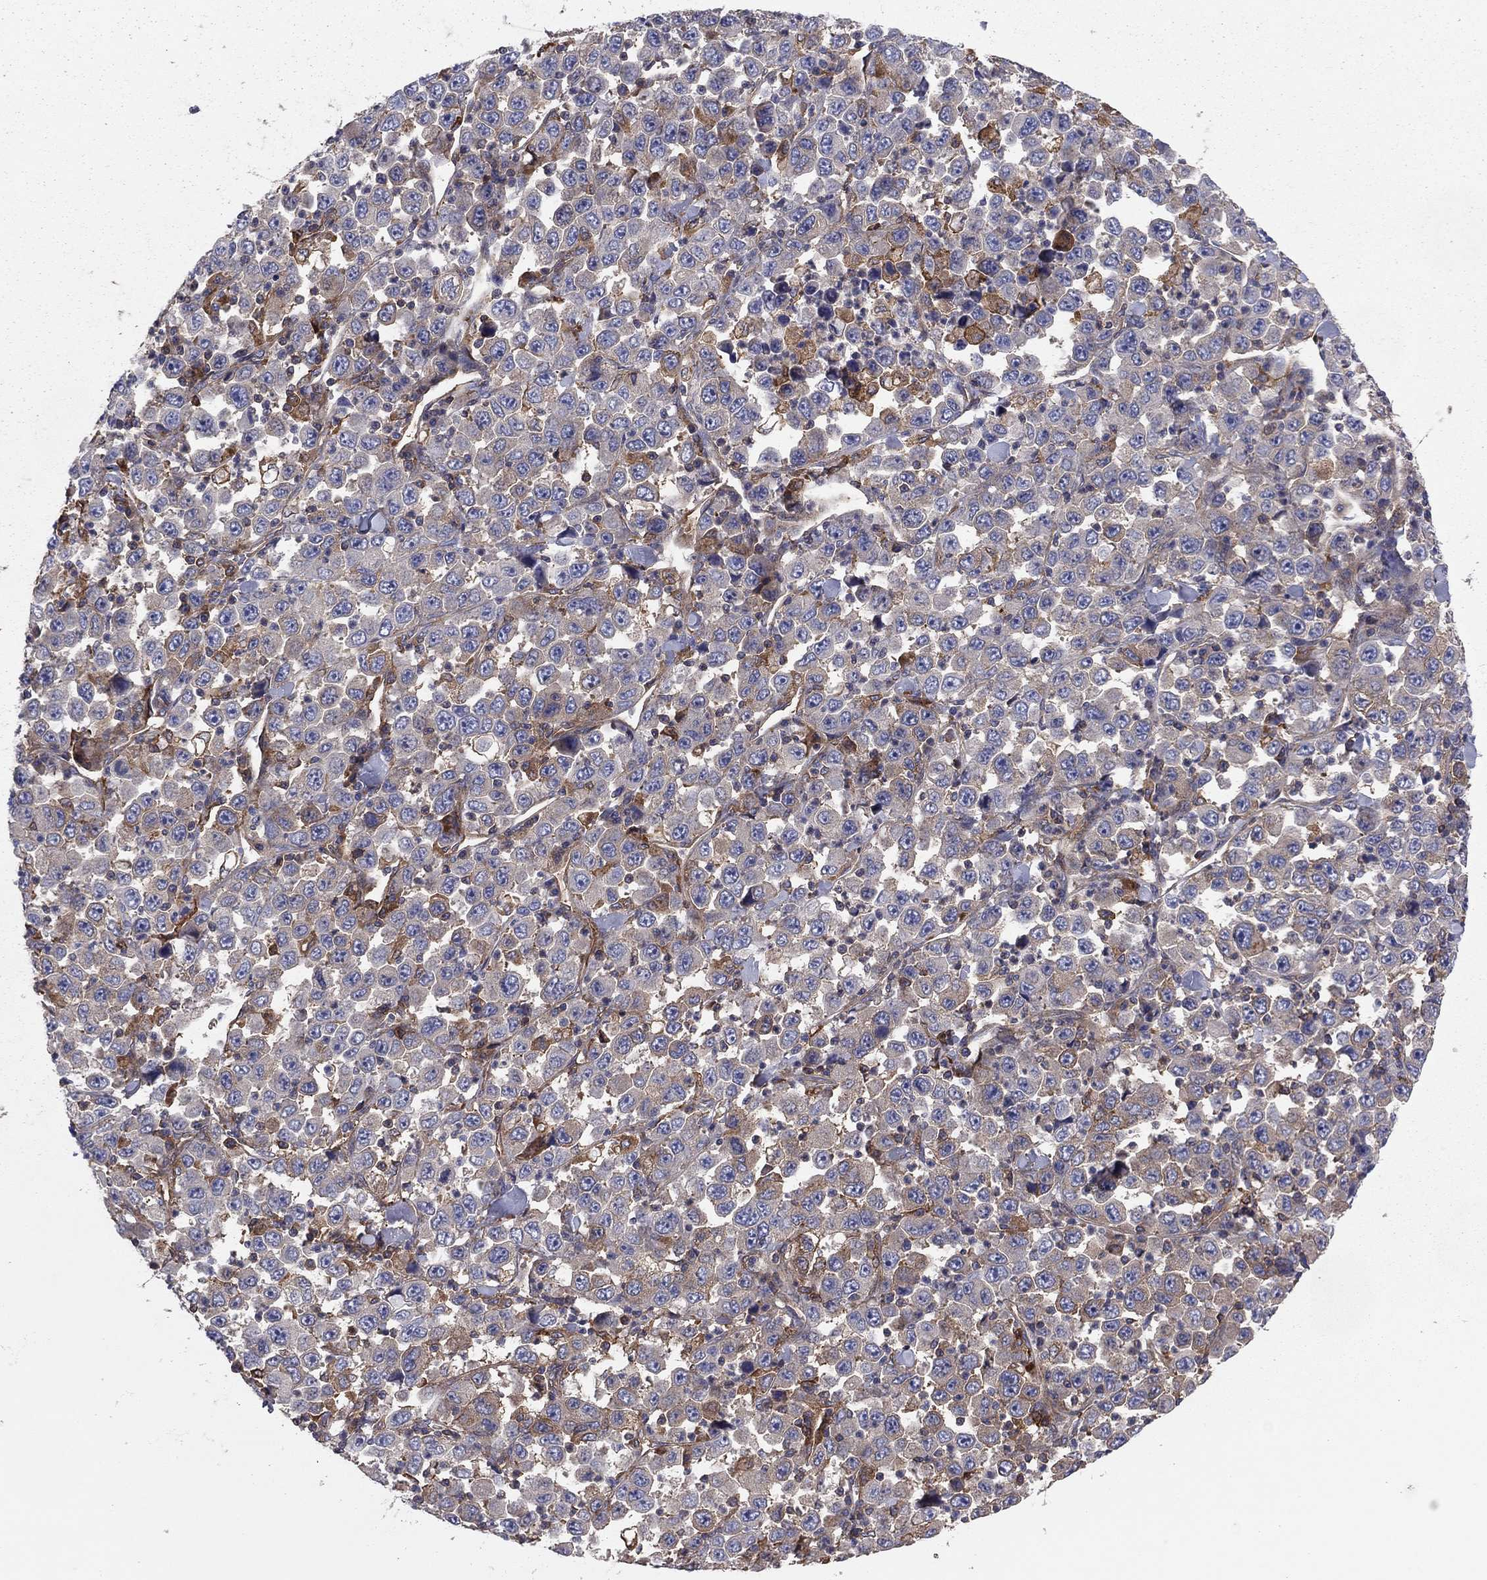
{"staining": {"intensity": "weak", "quantity": "<25%", "location": "cytoplasmic/membranous"}, "tissue": "stomach cancer", "cell_type": "Tumor cells", "image_type": "cancer", "snomed": [{"axis": "morphology", "description": "Normal tissue, NOS"}, {"axis": "morphology", "description": "Adenocarcinoma, NOS"}, {"axis": "topography", "description": "Stomach, upper"}, {"axis": "topography", "description": "Stomach"}], "caption": "Histopathology image shows no significant protein expression in tumor cells of stomach cancer. (Stains: DAB IHC with hematoxylin counter stain, Microscopy: brightfield microscopy at high magnification).", "gene": "EHBP1L1", "patient": {"sex": "male", "age": 59}}